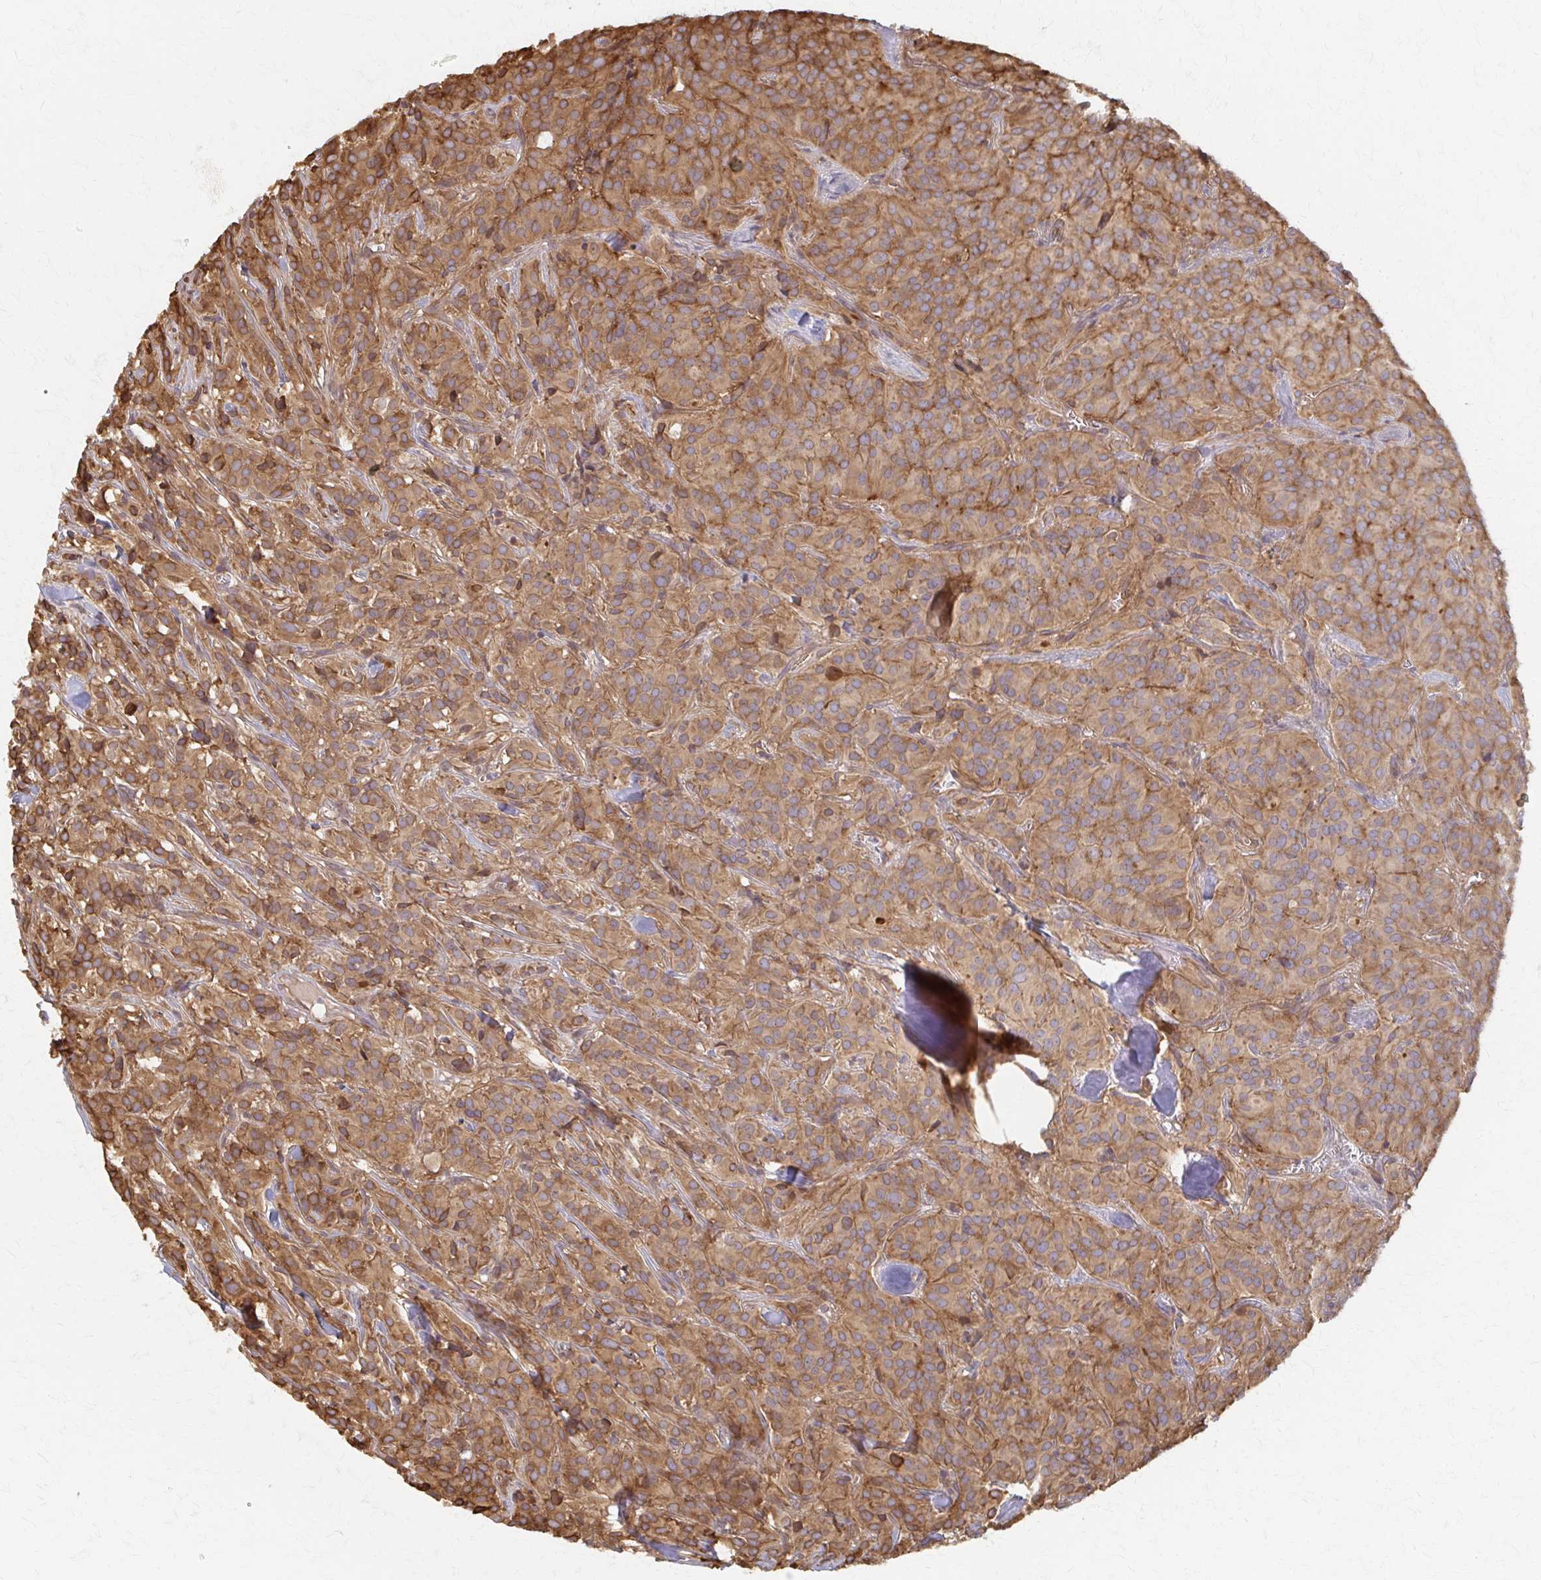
{"staining": {"intensity": "moderate", "quantity": ">75%", "location": "cytoplasmic/membranous"}, "tissue": "glioma", "cell_type": "Tumor cells", "image_type": "cancer", "snomed": [{"axis": "morphology", "description": "Glioma, malignant, Low grade"}, {"axis": "topography", "description": "Brain"}], "caption": "An immunohistochemistry (IHC) histopathology image of neoplastic tissue is shown. Protein staining in brown highlights moderate cytoplasmic/membranous positivity in low-grade glioma (malignant) within tumor cells.", "gene": "ARHGAP35", "patient": {"sex": "male", "age": 42}}